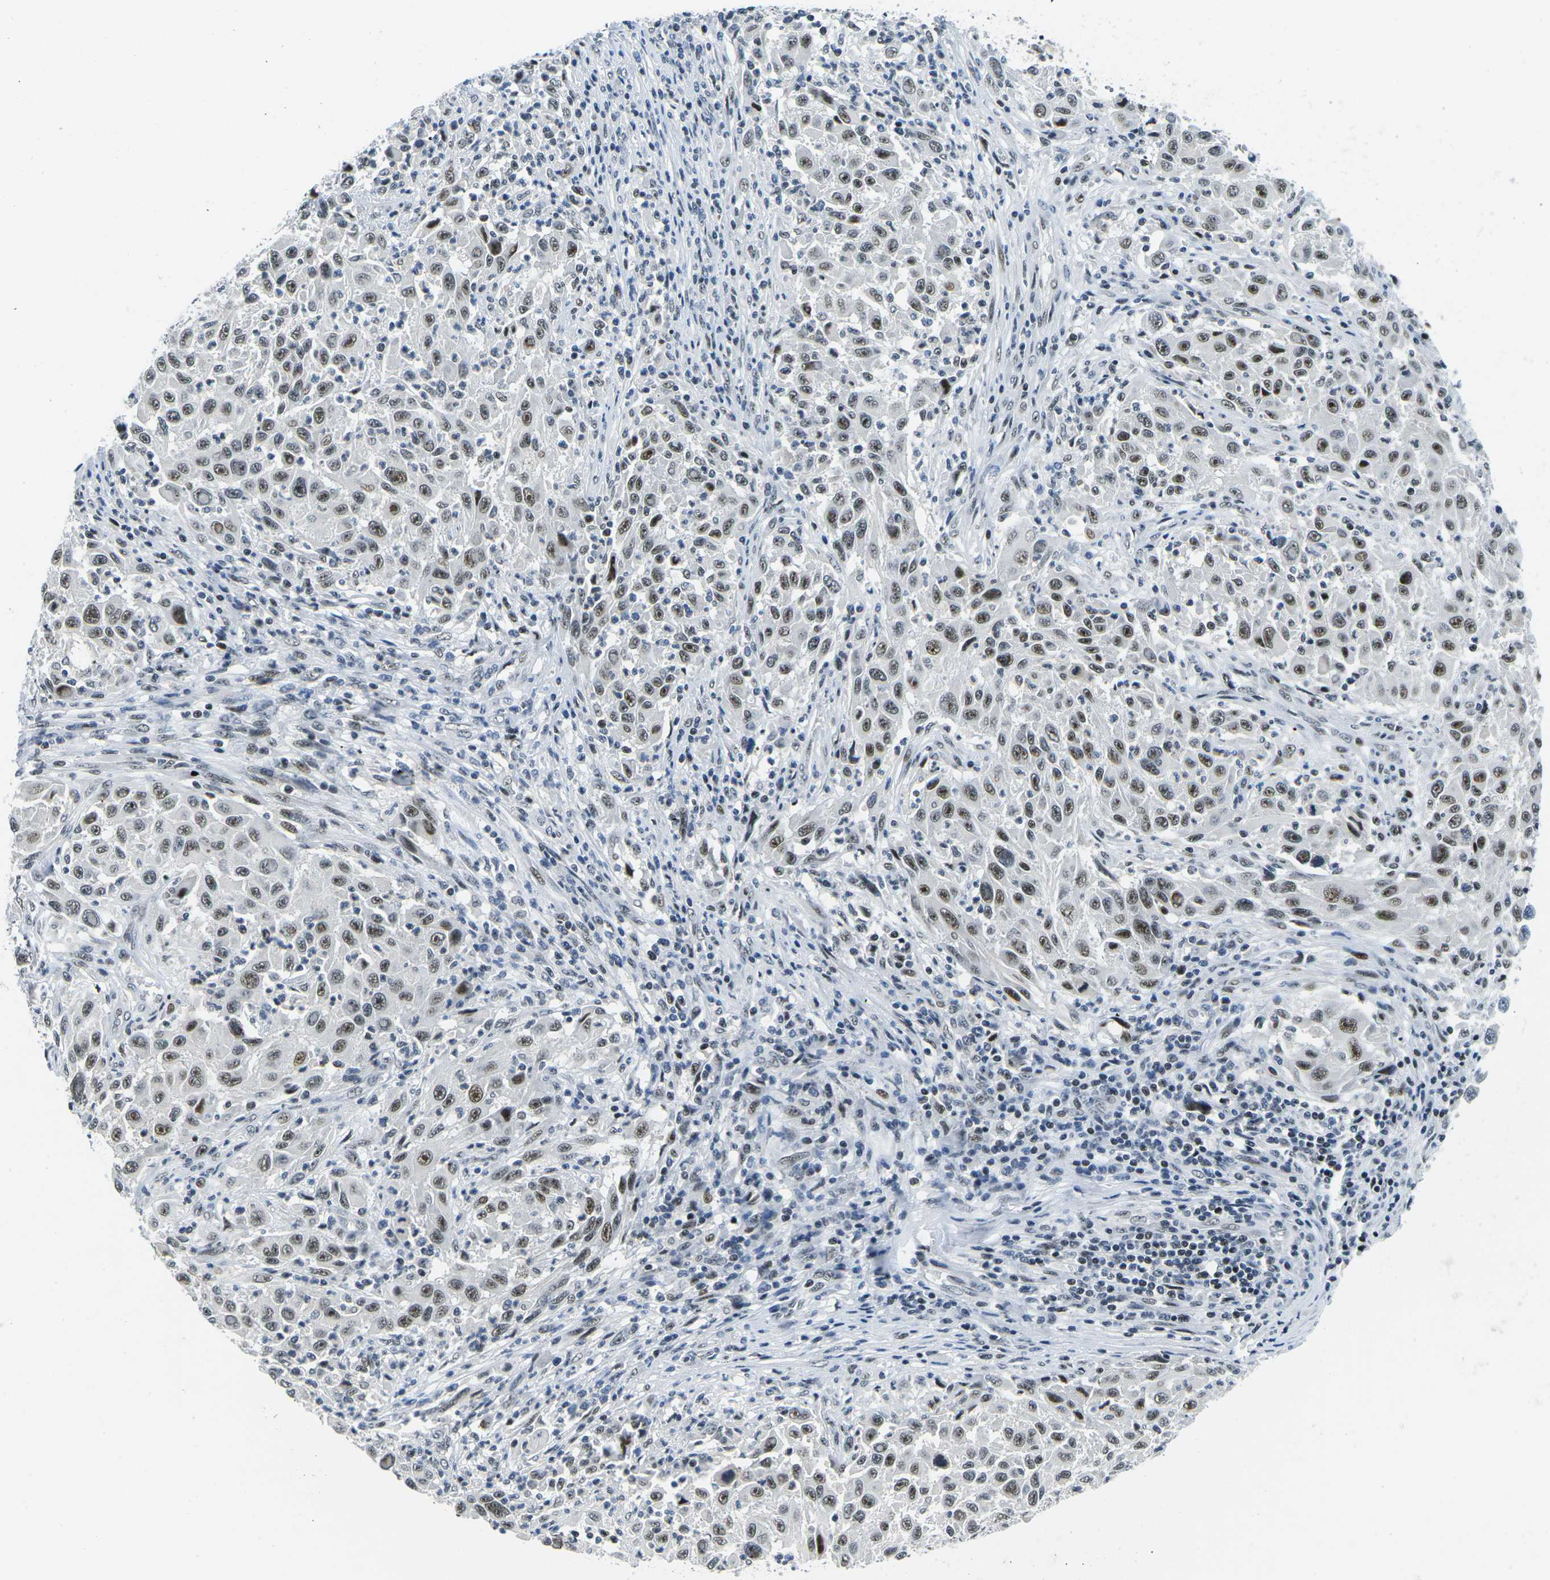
{"staining": {"intensity": "moderate", "quantity": ">75%", "location": "nuclear"}, "tissue": "melanoma", "cell_type": "Tumor cells", "image_type": "cancer", "snomed": [{"axis": "morphology", "description": "Malignant melanoma, Metastatic site"}, {"axis": "topography", "description": "Lymph node"}], "caption": "IHC (DAB (3,3'-diaminobenzidine)) staining of human melanoma demonstrates moderate nuclear protein expression in about >75% of tumor cells. (Brightfield microscopy of DAB IHC at high magnification).", "gene": "PRPF8", "patient": {"sex": "male", "age": 61}}